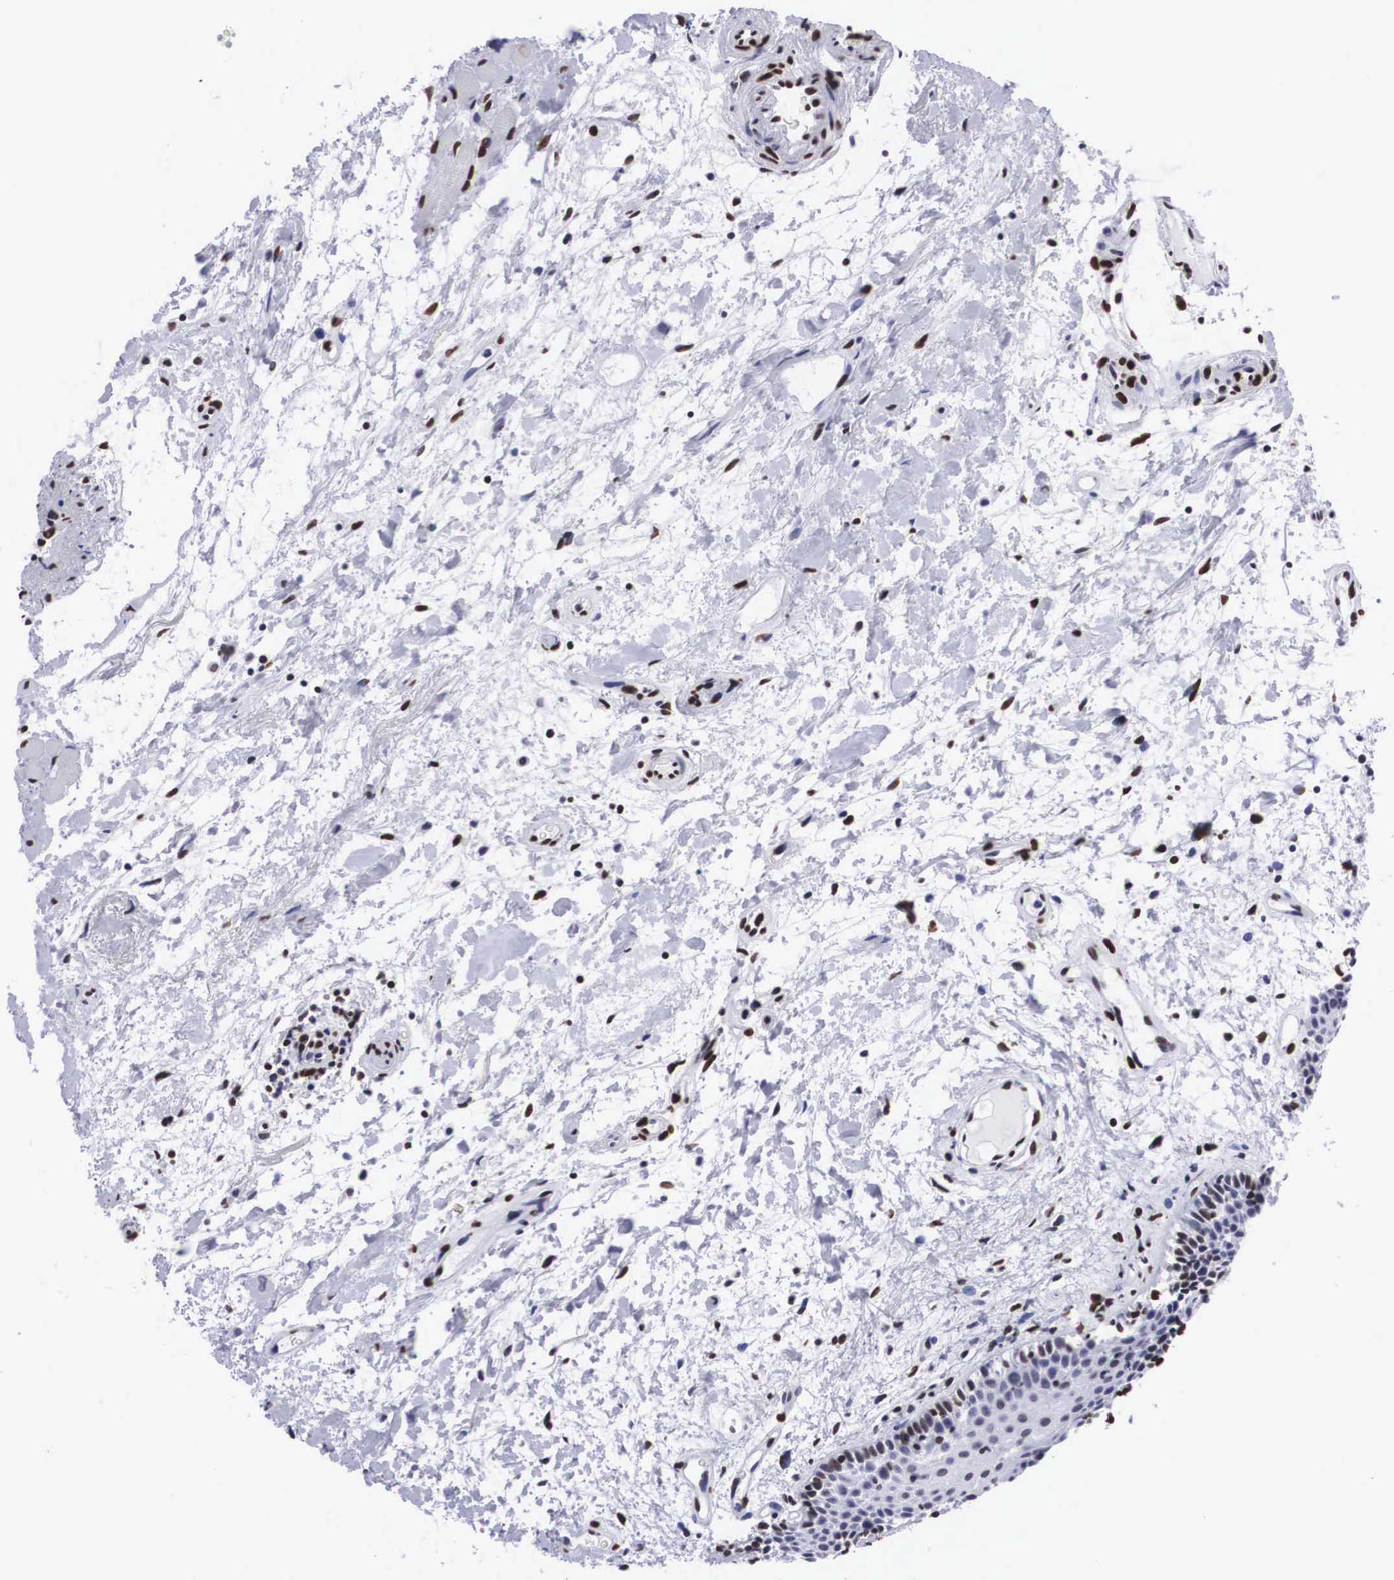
{"staining": {"intensity": "moderate", "quantity": "<25%", "location": "nuclear"}, "tissue": "oral mucosa", "cell_type": "Squamous epithelial cells", "image_type": "normal", "snomed": [{"axis": "morphology", "description": "Normal tissue, NOS"}, {"axis": "topography", "description": "Oral tissue"}], "caption": "Immunohistochemical staining of benign human oral mucosa demonstrates <25% levels of moderate nuclear protein staining in about <25% of squamous epithelial cells. Nuclei are stained in blue.", "gene": "MECP2", "patient": {"sex": "female", "age": 79}}